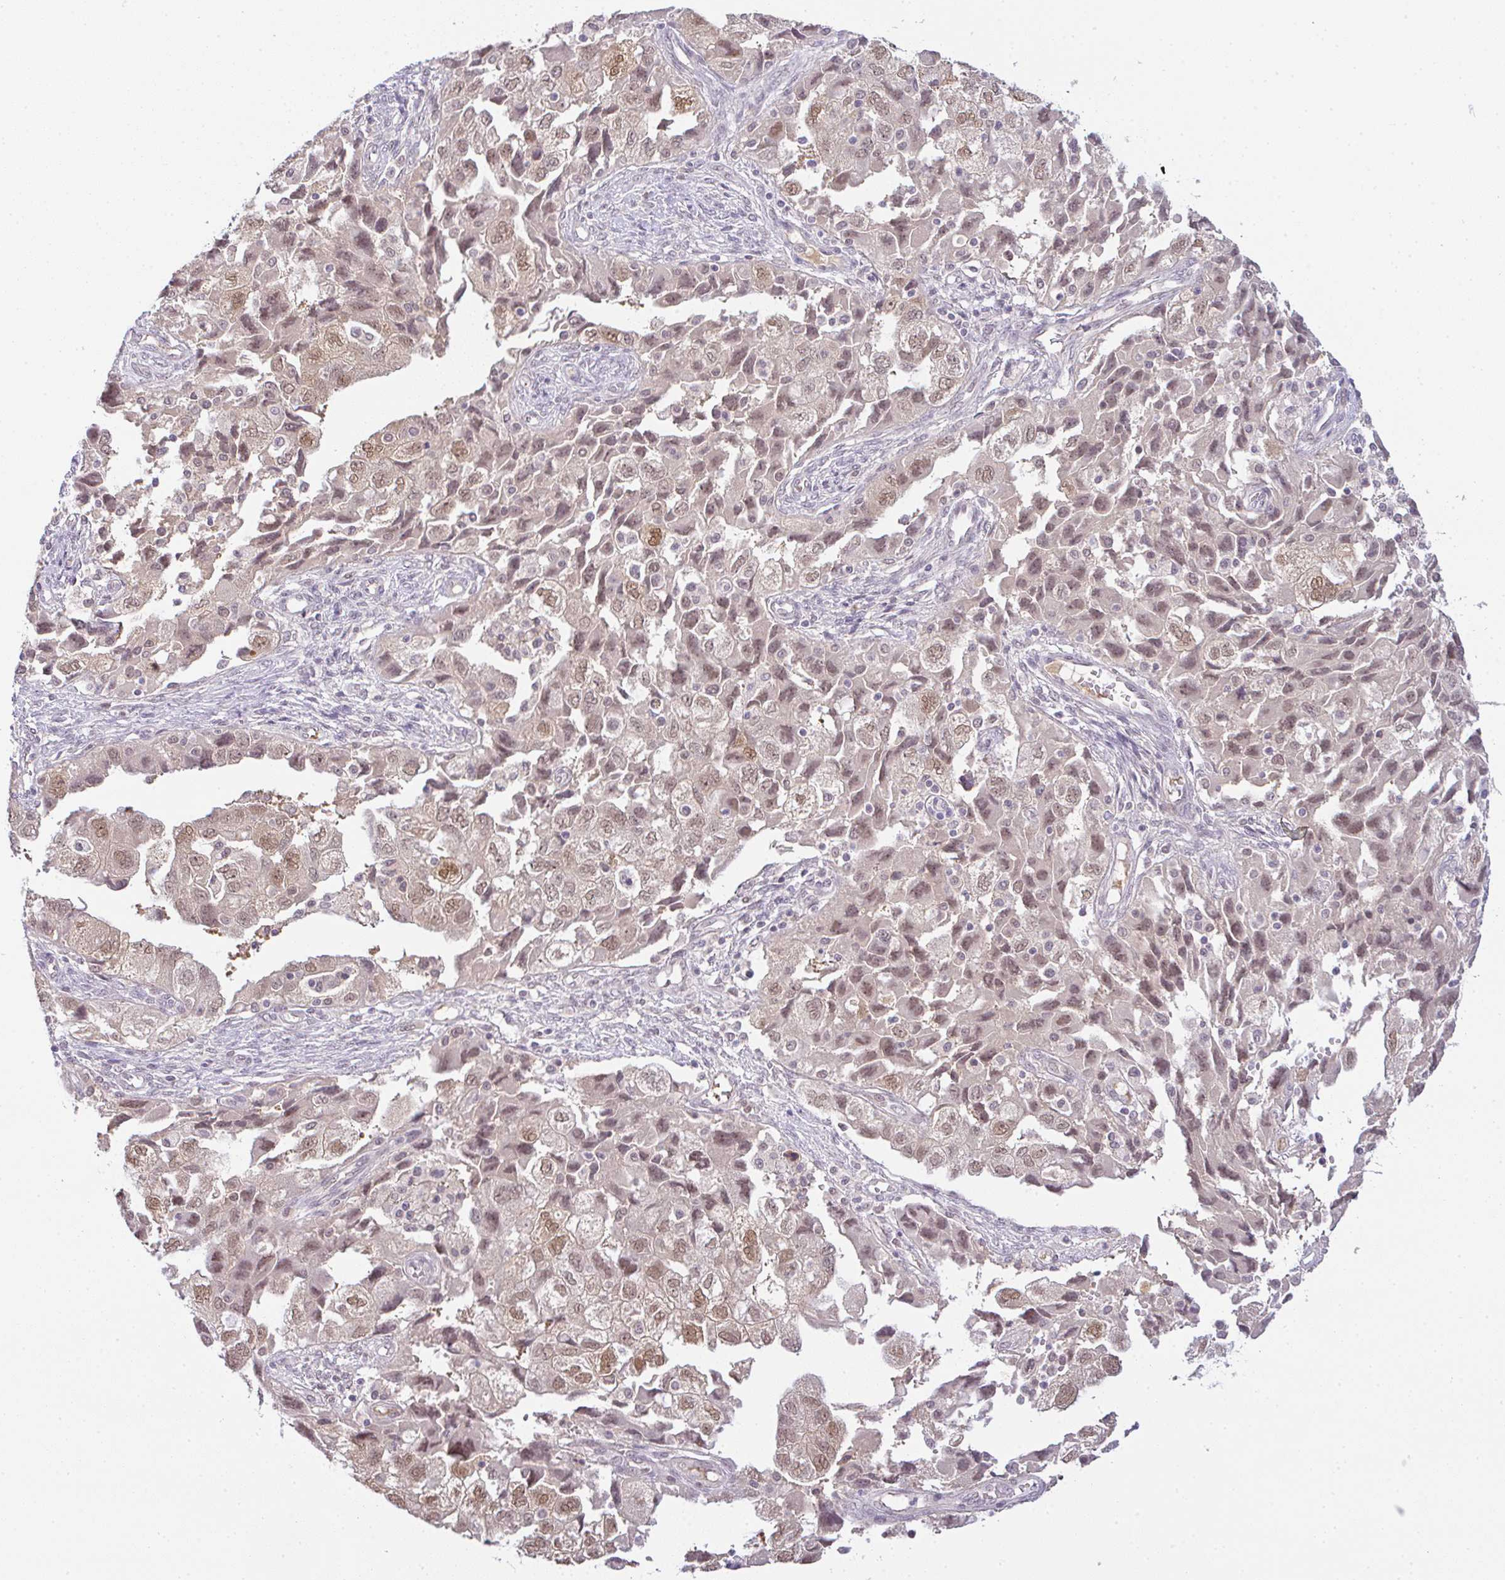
{"staining": {"intensity": "weak", "quantity": "25%-75%", "location": "nuclear"}, "tissue": "ovarian cancer", "cell_type": "Tumor cells", "image_type": "cancer", "snomed": [{"axis": "morphology", "description": "Carcinoma, NOS"}, {"axis": "morphology", "description": "Cystadenocarcinoma, serous, NOS"}, {"axis": "topography", "description": "Ovary"}], "caption": "The micrograph demonstrates a brown stain indicating the presence of a protein in the nuclear of tumor cells in ovarian cancer (serous cystadenocarcinoma).", "gene": "CSE1L", "patient": {"sex": "female", "age": 69}}